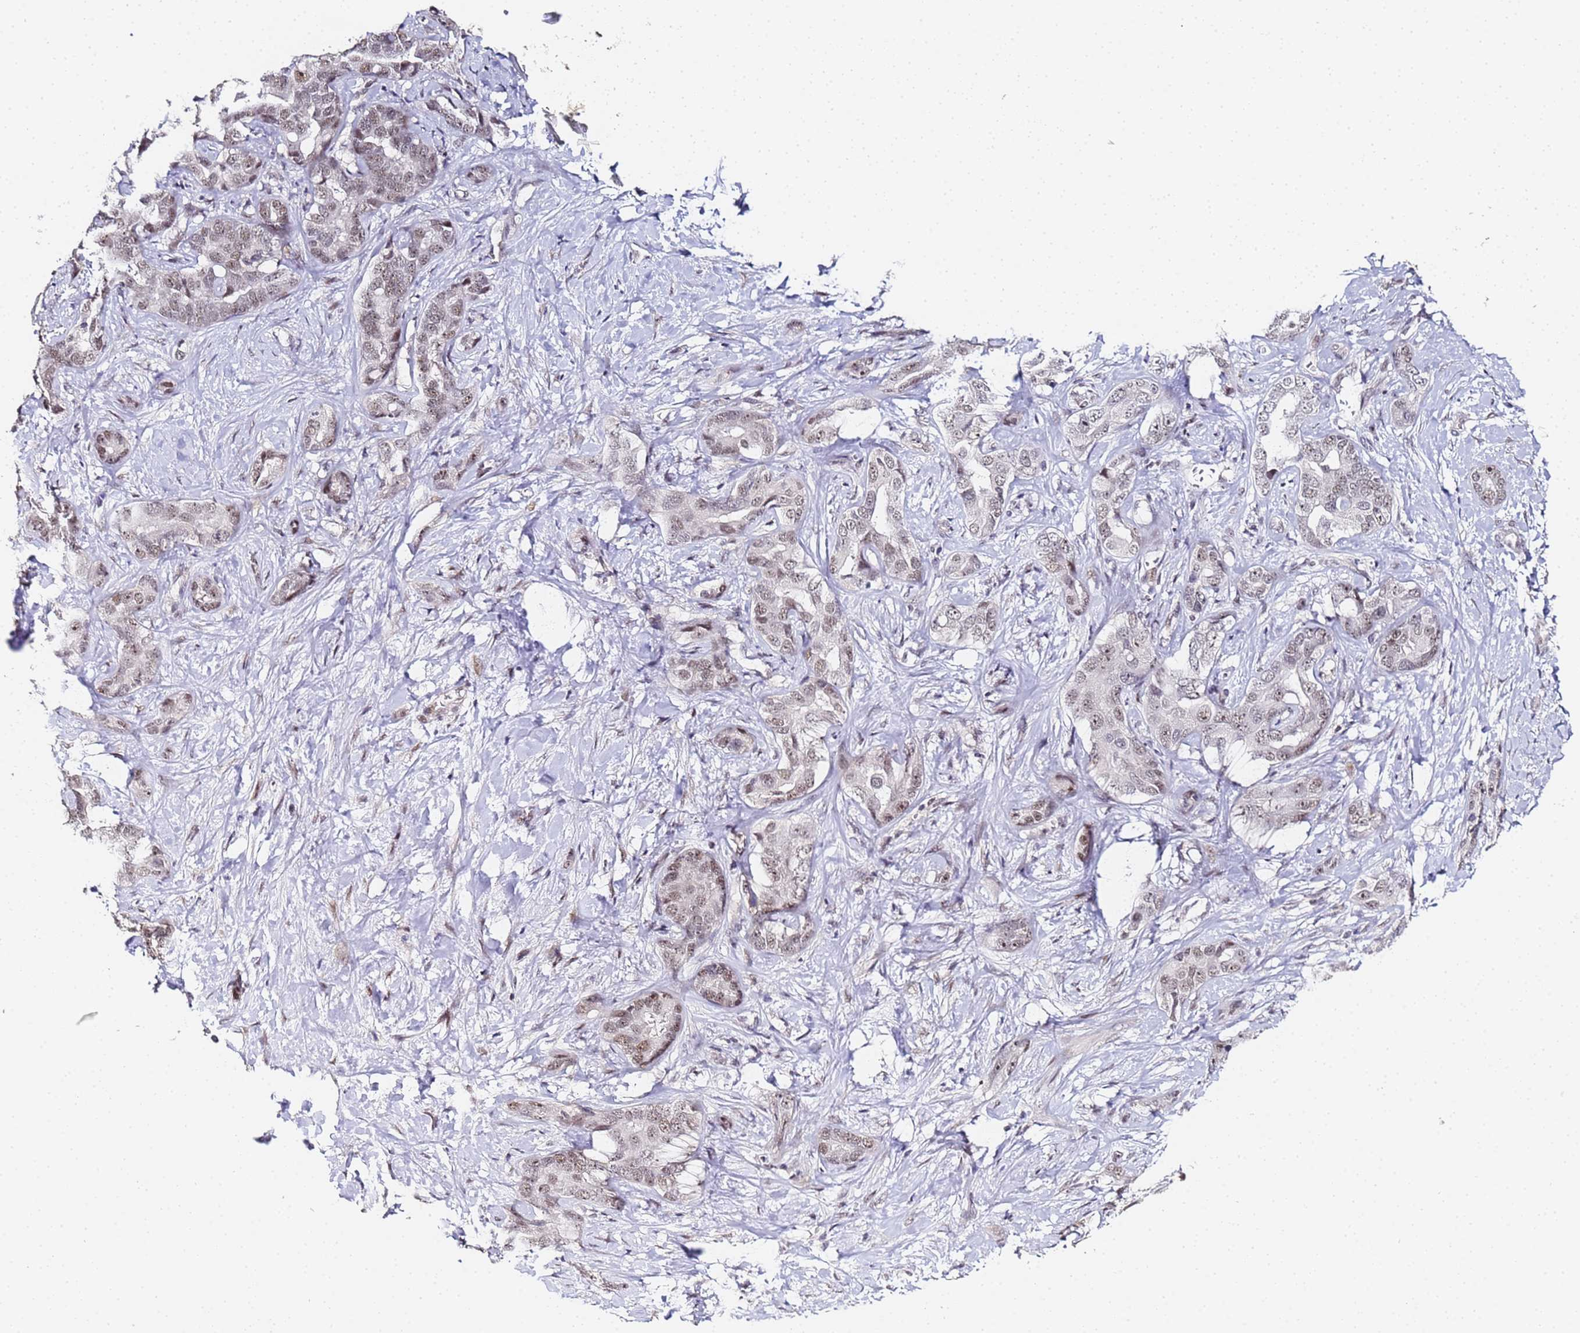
{"staining": {"intensity": "weak", "quantity": "25%-75%", "location": "nuclear"}, "tissue": "liver cancer", "cell_type": "Tumor cells", "image_type": "cancer", "snomed": [{"axis": "morphology", "description": "Cholangiocarcinoma"}, {"axis": "topography", "description": "Liver"}], "caption": "Liver cancer tissue demonstrates weak nuclear expression in approximately 25%-75% of tumor cells", "gene": "LSM3", "patient": {"sex": "male", "age": 59}}